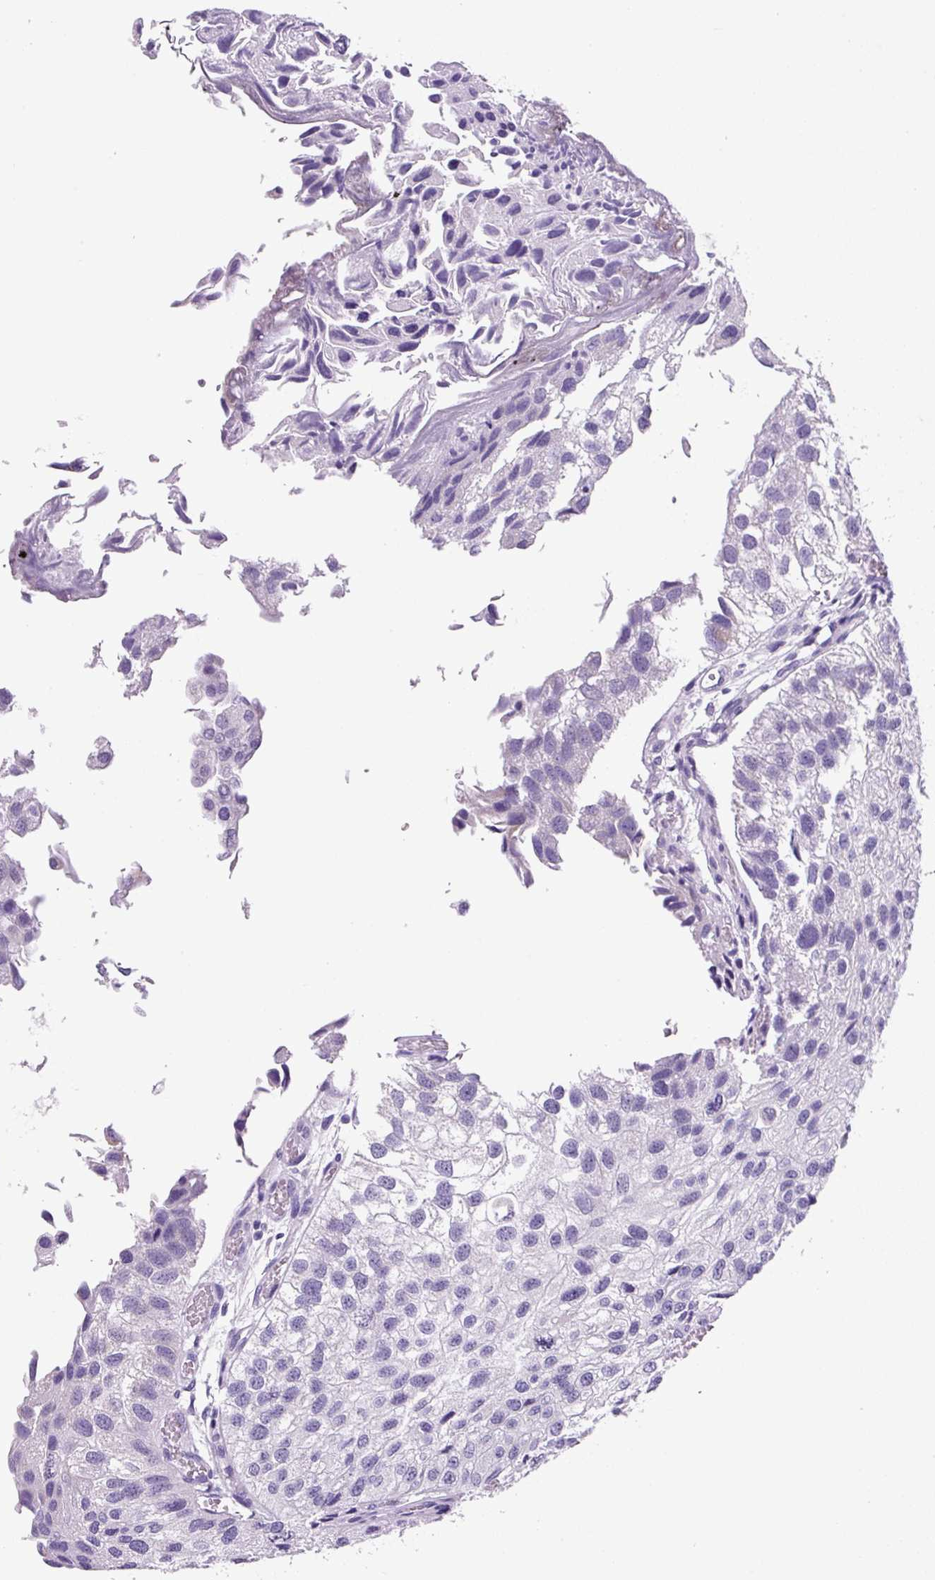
{"staining": {"intensity": "negative", "quantity": "none", "location": "none"}, "tissue": "urothelial cancer", "cell_type": "Tumor cells", "image_type": "cancer", "snomed": [{"axis": "morphology", "description": "Urothelial carcinoma, Low grade"}, {"axis": "topography", "description": "Urinary bladder"}], "caption": "Immunohistochemistry (IHC) photomicrograph of neoplastic tissue: urothelial carcinoma (low-grade) stained with DAB displays no significant protein positivity in tumor cells.", "gene": "CHGA", "patient": {"sex": "female", "age": 89}}